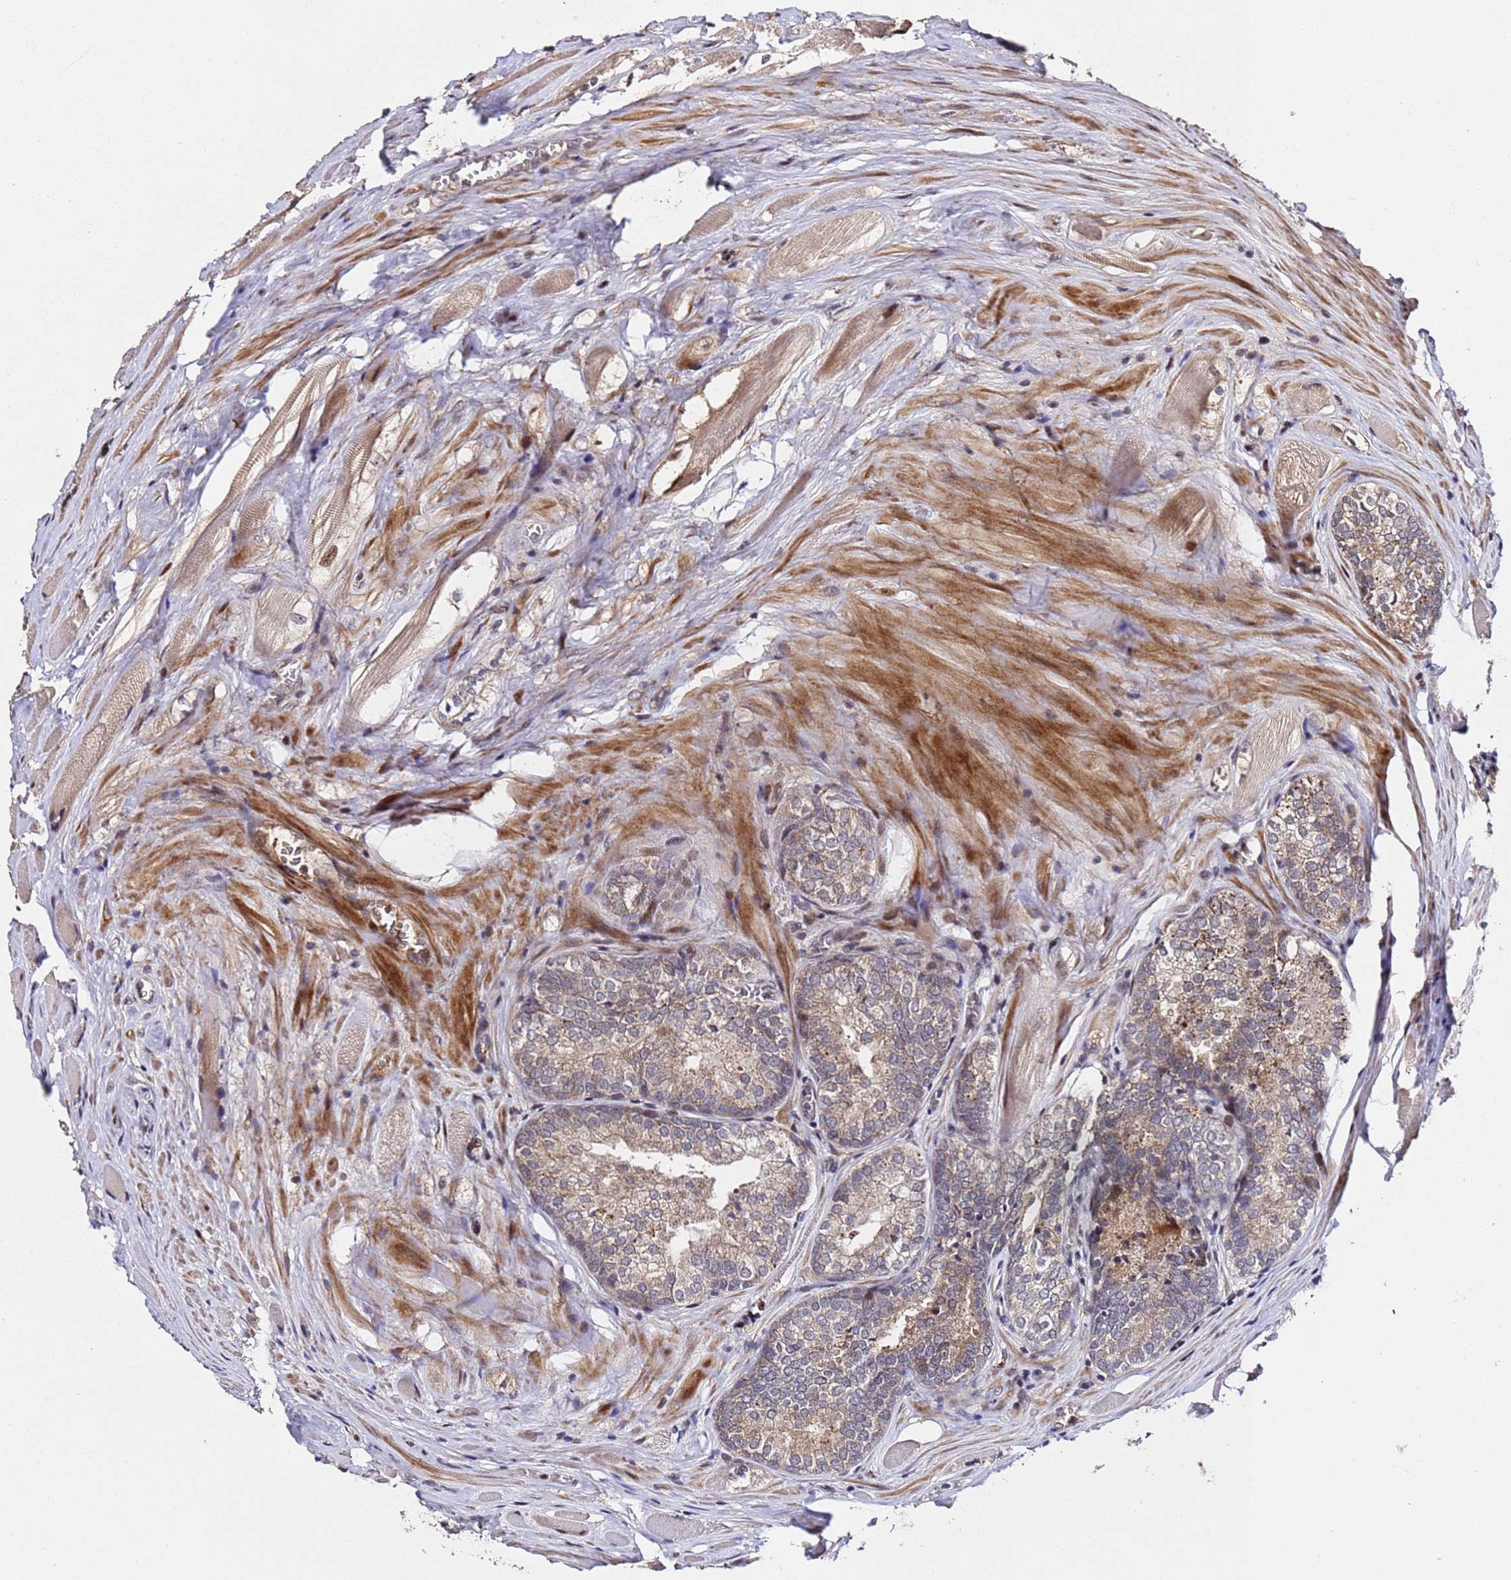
{"staining": {"intensity": "weak", "quantity": ">75%", "location": "cytoplasmic/membranous"}, "tissue": "prostate cancer", "cell_type": "Tumor cells", "image_type": "cancer", "snomed": [{"axis": "morphology", "description": "Adenocarcinoma, Low grade"}, {"axis": "topography", "description": "Prostate"}], "caption": "Human prostate low-grade adenocarcinoma stained with a protein marker demonstrates weak staining in tumor cells.", "gene": "WNK4", "patient": {"sex": "male", "age": 67}}